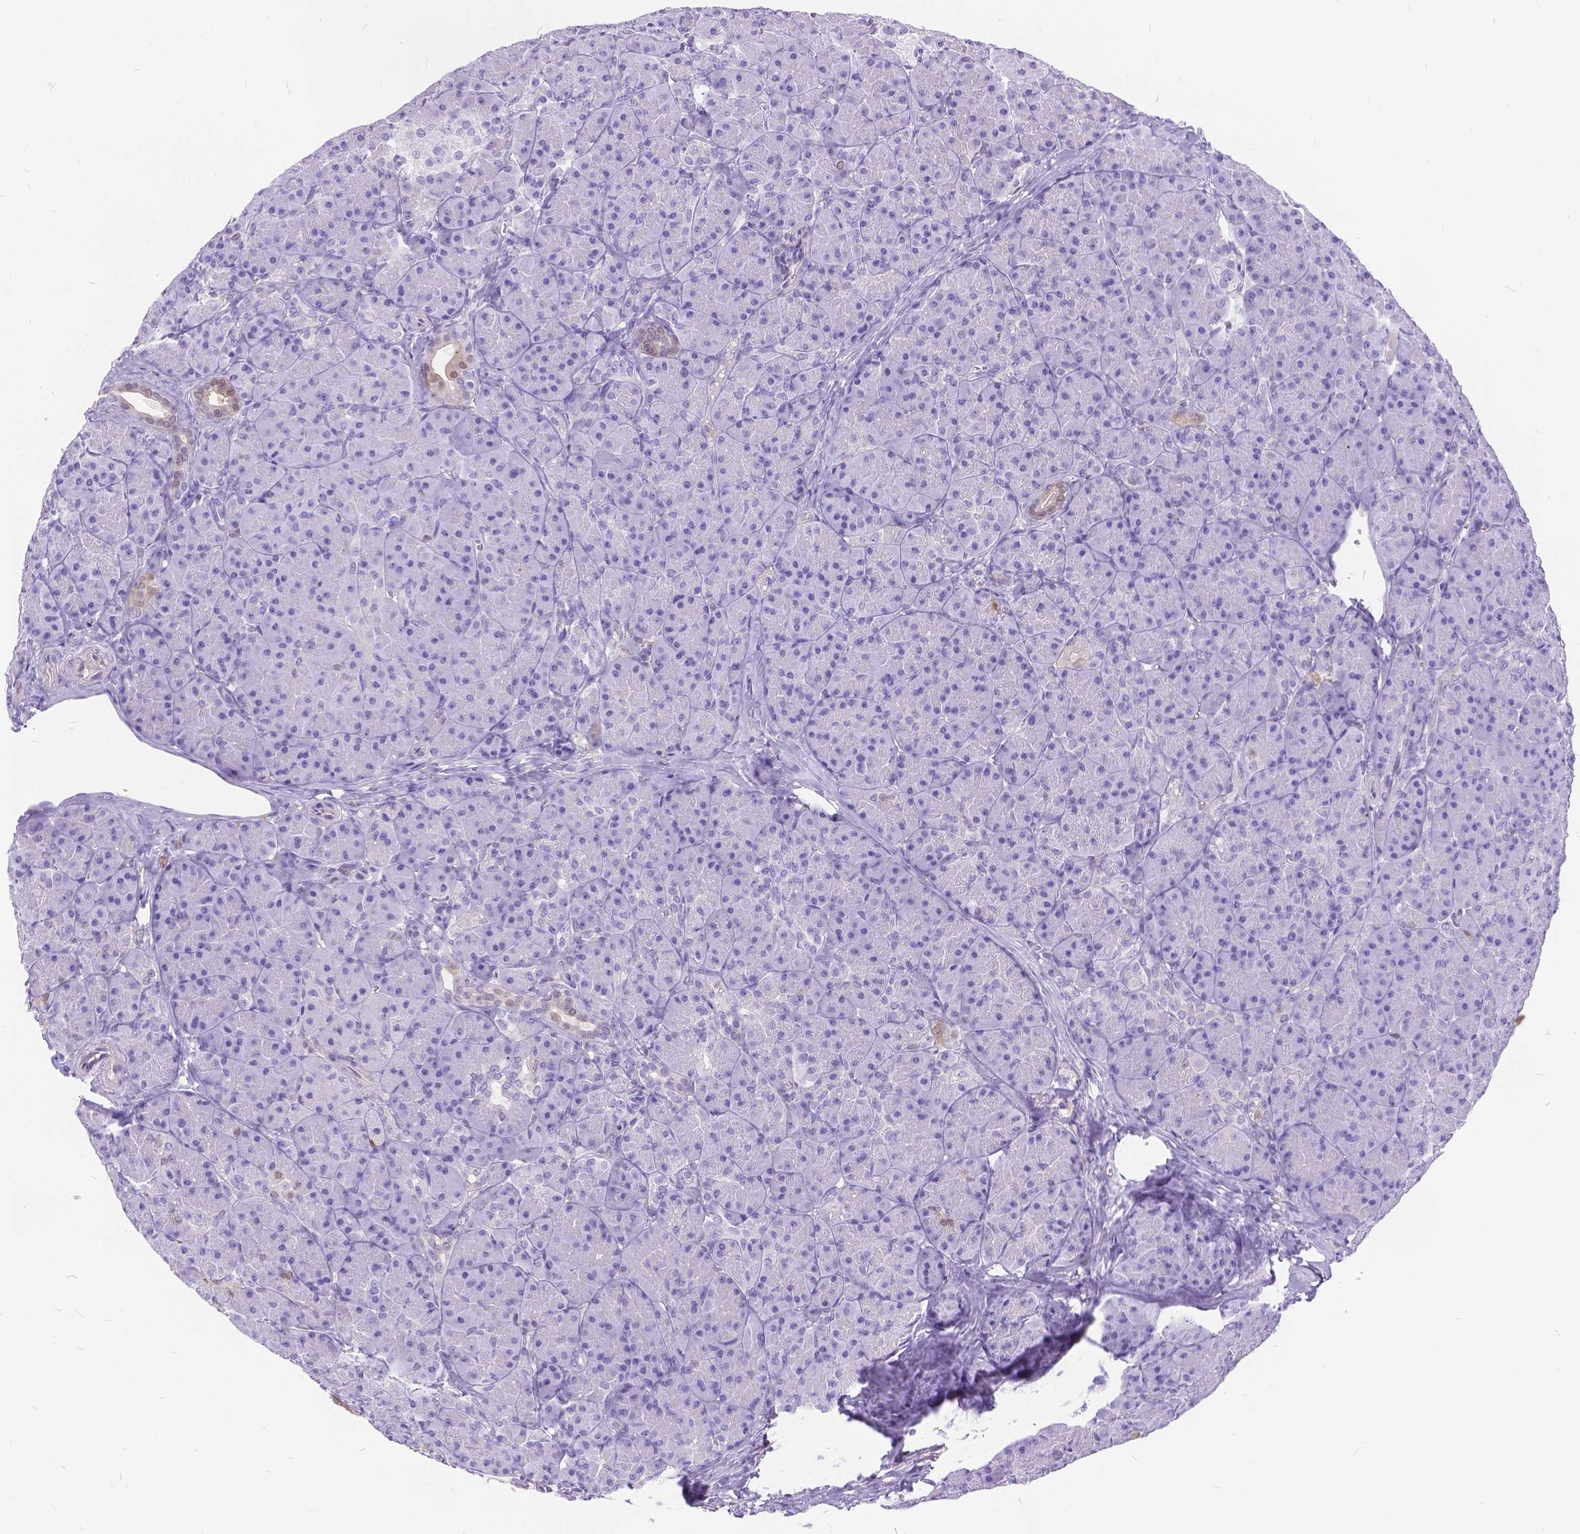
{"staining": {"intensity": "negative", "quantity": "none", "location": "none"}, "tissue": "pancreas", "cell_type": "Exocrine glandular cells", "image_type": "normal", "snomed": [{"axis": "morphology", "description": "Normal tissue, NOS"}, {"axis": "topography", "description": "Pancreas"}], "caption": "Protein analysis of normal pancreas shows no significant staining in exocrine glandular cells.", "gene": "TMEM169", "patient": {"sex": "male", "age": 57}}